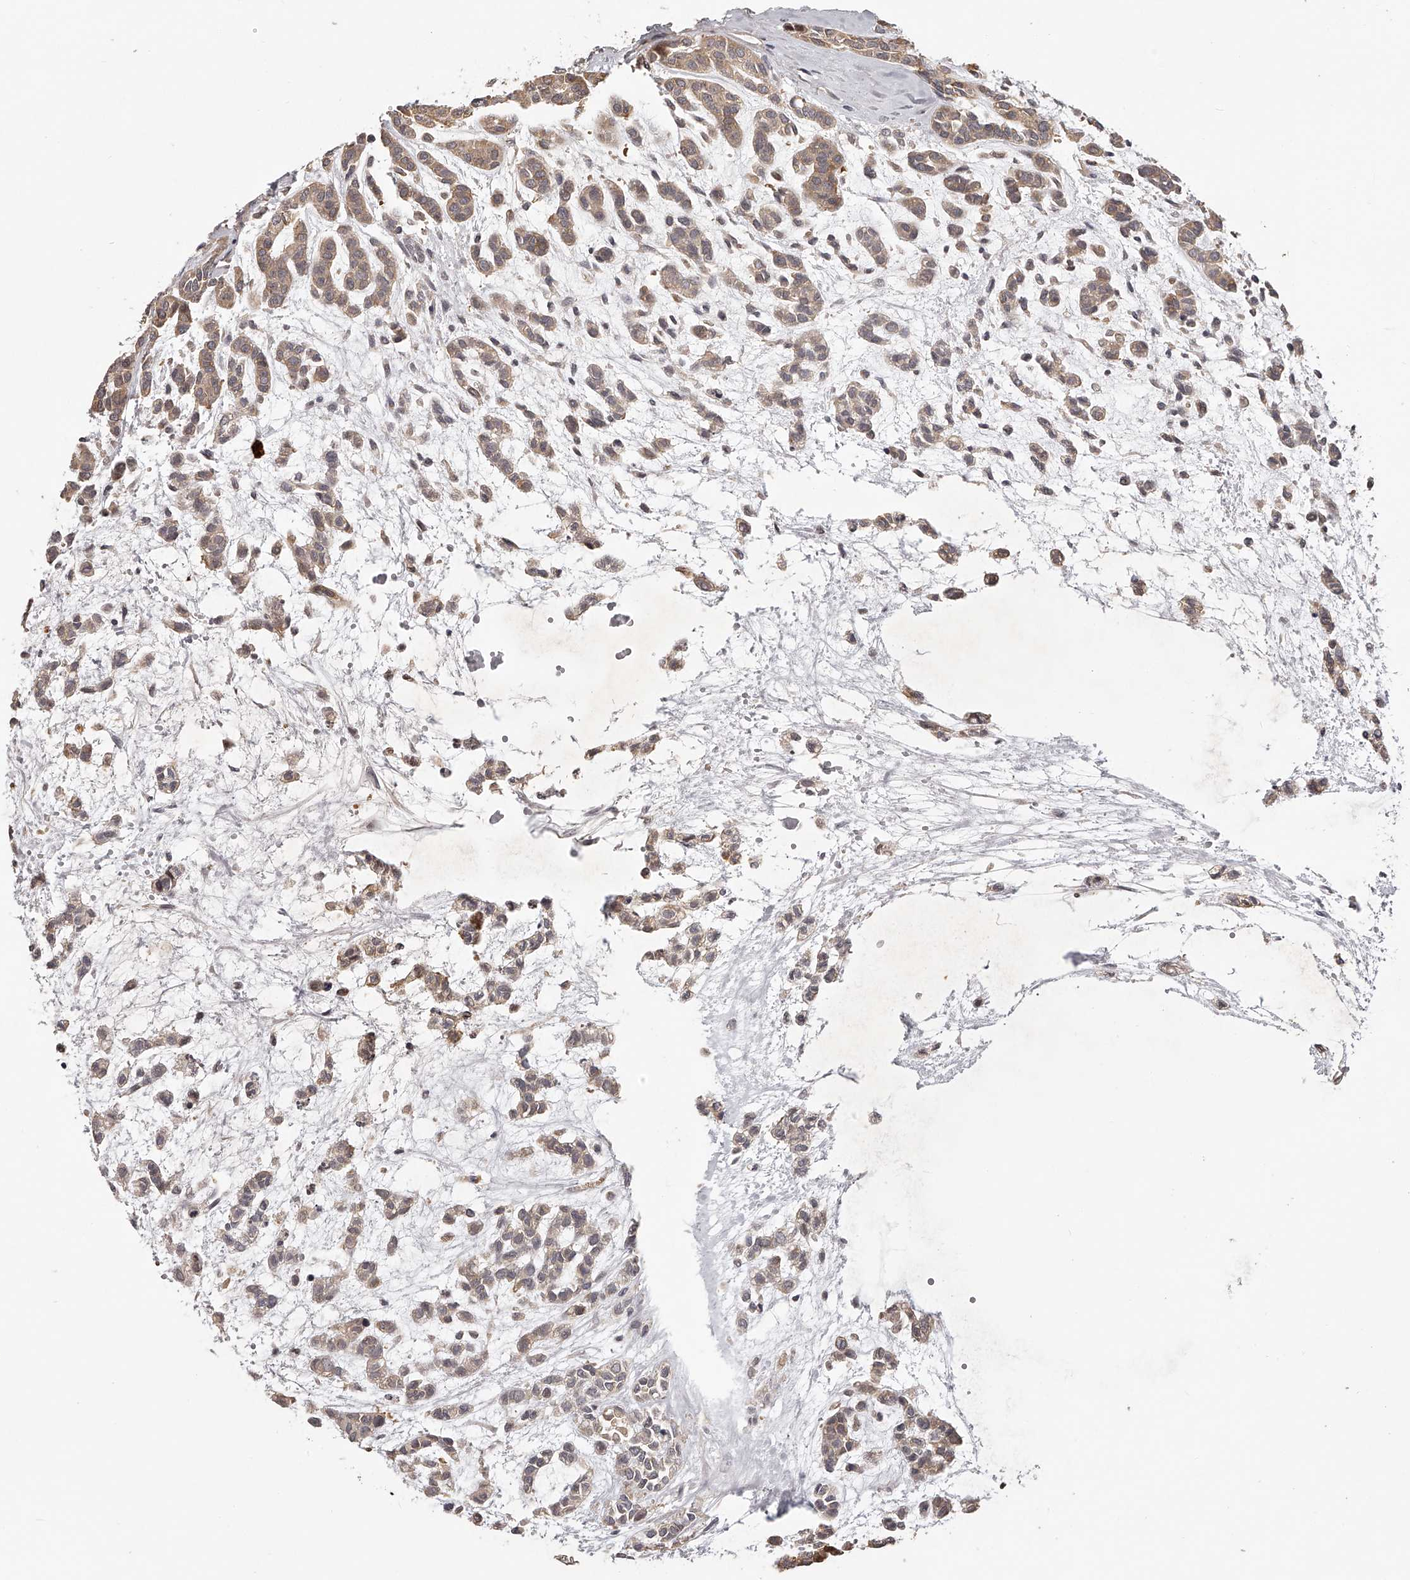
{"staining": {"intensity": "moderate", "quantity": ">75%", "location": "cytoplasmic/membranous"}, "tissue": "head and neck cancer", "cell_type": "Tumor cells", "image_type": "cancer", "snomed": [{"axis": "morphology", "description": "Adenocarcinoma, NOS"}, {"axis": "morphology", "description": "Adenoma, NOS"}, {"axis": "topography", "description": "Head-Neck"}], "caption": "Moderate cytoplasmic/membranous positivity is present in approximately >75% of tumor cells in head and neck adenoma.", "gene": "ZNF582", "patient": {"sex": "female", "age": 55}}